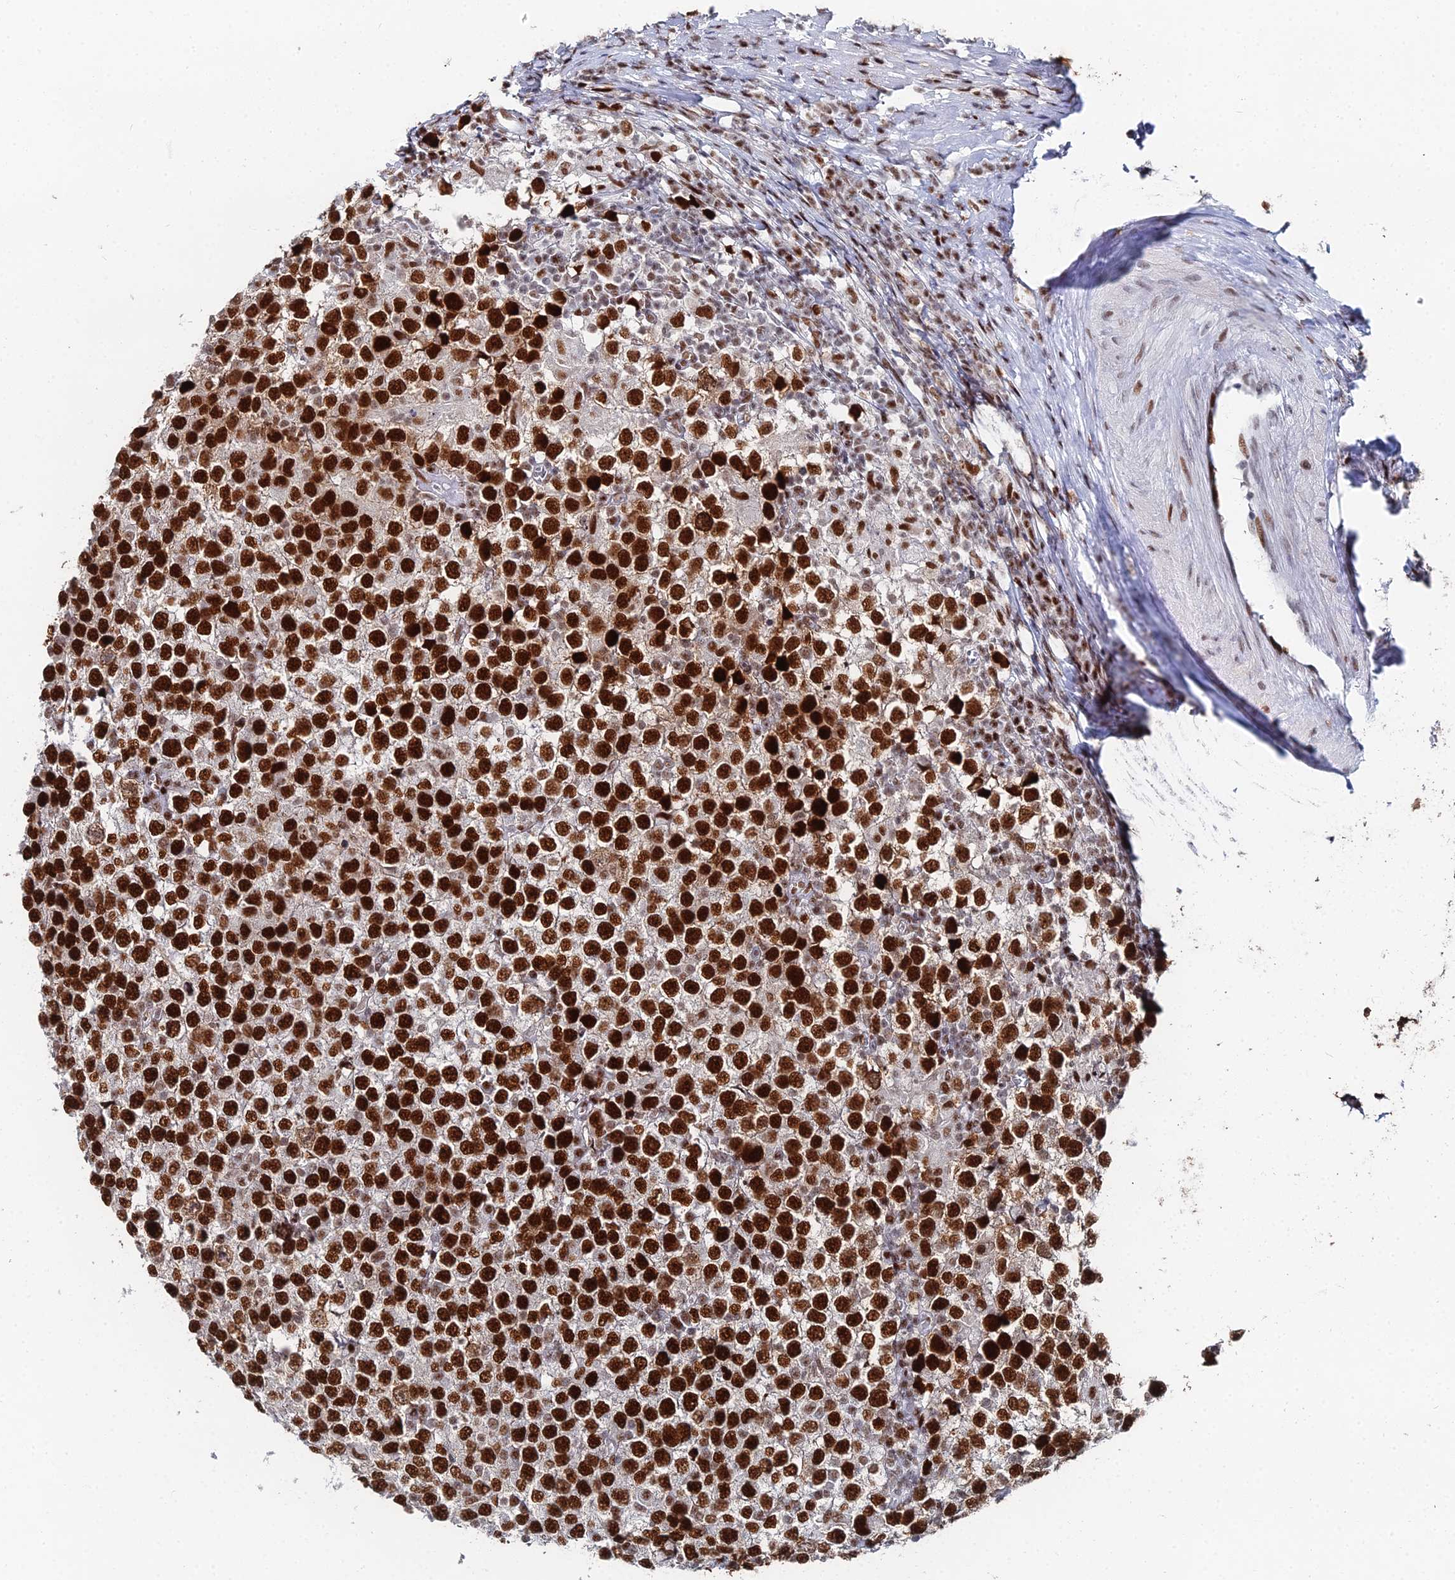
{"staining": {"intensity": "strong", "quantity": ">75%", "location": "nuclear"}, "tissue": "testis cancer", "cell_type": "Tumor cells", "image_type": "cancer", "snomed": [{"axis": "morphology", "description": "Seminoma, NOS"}, {"axis": "topography", "description": "Testis"}], "caption": "Protein analysis of seminoma (testis) tissue displays strong nuclear positivity in about >75% of tumor cells.", "gene": "GSC2", "patient": {"sex": "male", "age": 65}}